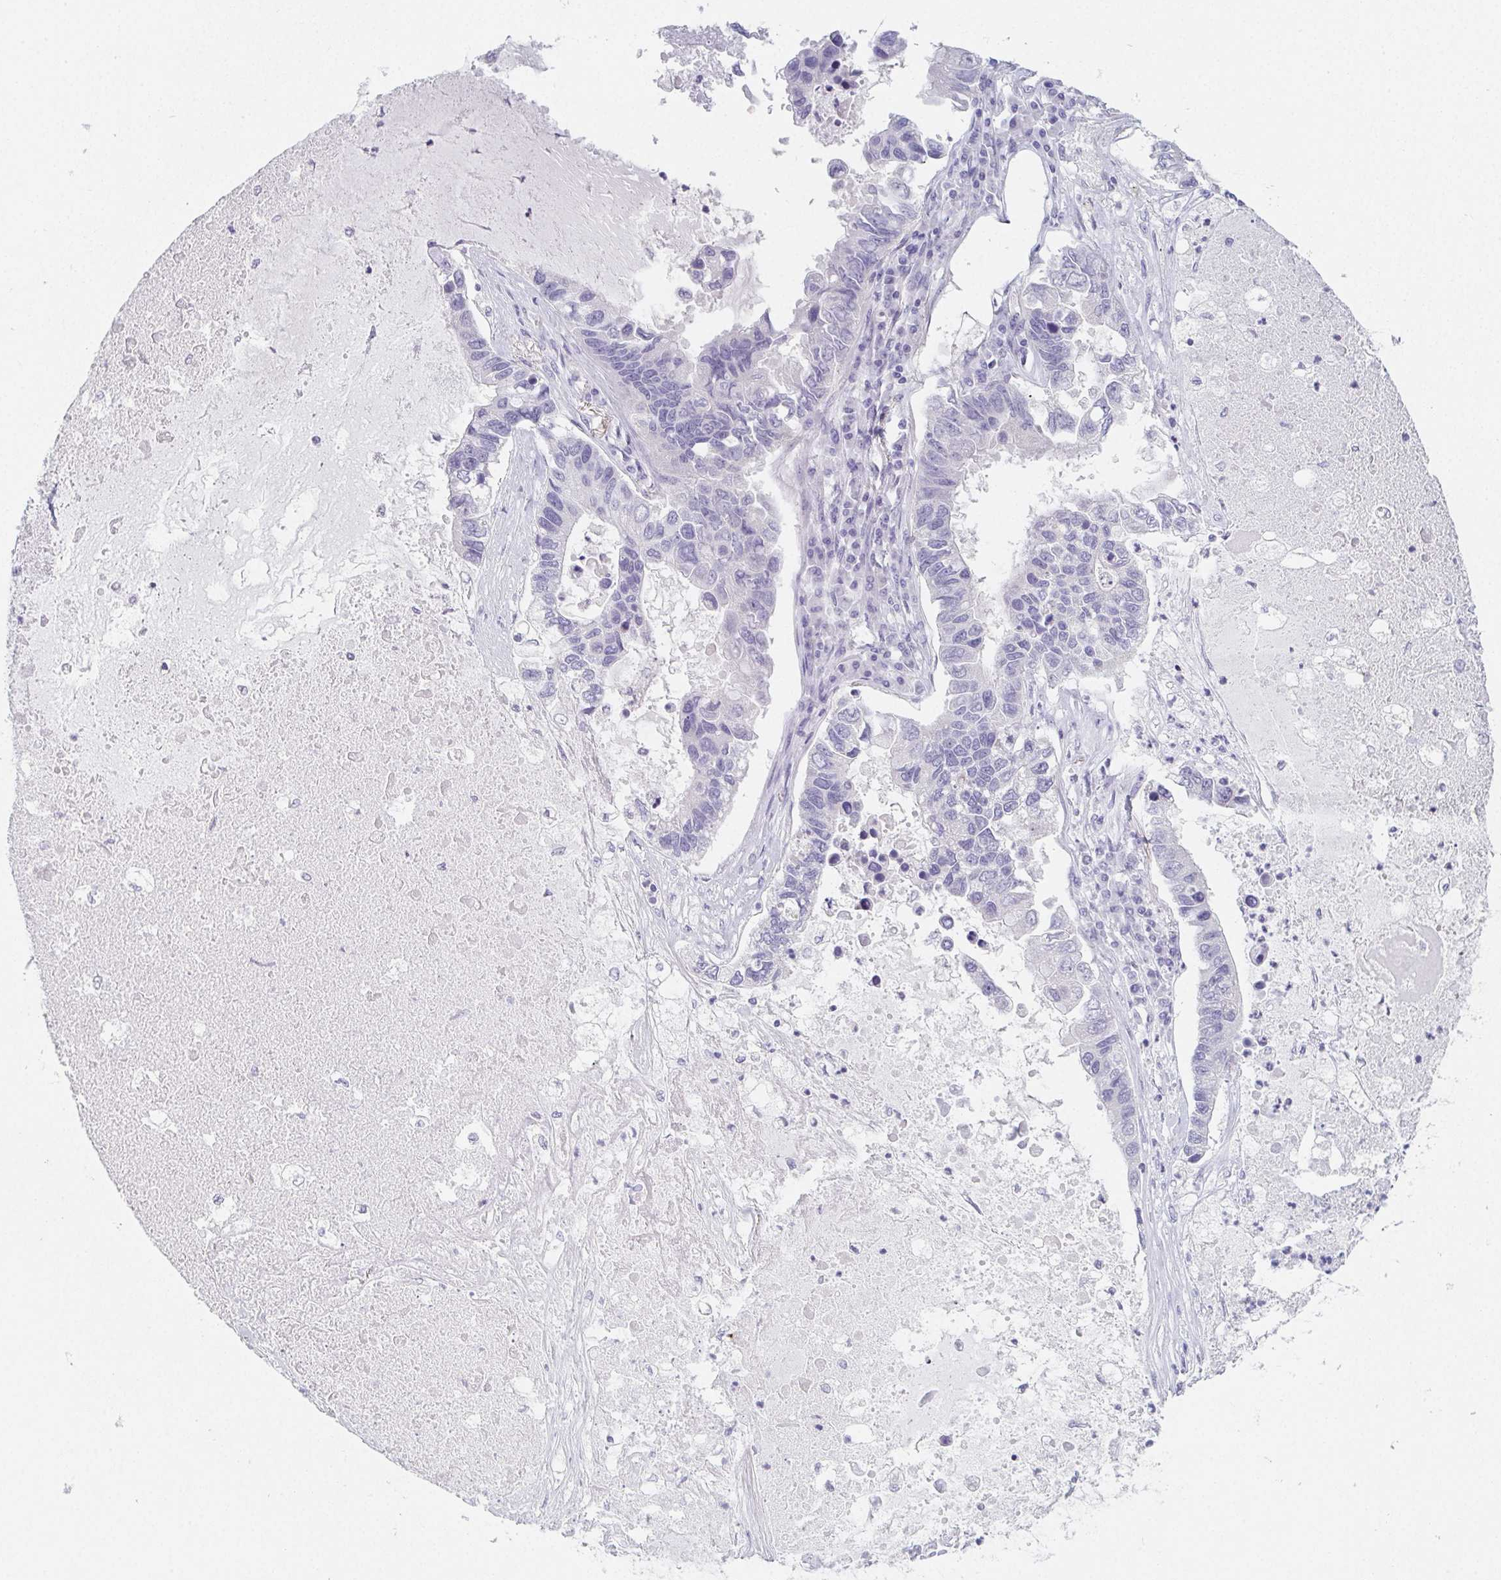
{"staining": {"intensity": "negative", "quantity": "none", "location": "none"}, "tissue": "lung cancer", "cell_type": "Tumor cells", "image_type": "cancer", "snomed": [{"axis": "morphology", "description": "Adenocarcinoma, NOS"}, {"axis": "topography", "description": "Bronchus"}, {"axis": "topography", "description": "Lung"}], "caption": "High power microscopy image of an immunohistochemistry histopathology image of lung cancer, revealing no significant positivity in tumor cells. (Stains: DAB (3,3'-diaminobenzidine) immunohistochemistry with hematoxylin counter stain, Microscopy: brightfield microscopy at high magnification).", "gene": "GLIPR1L1", "patient": {"sex": "female", "age": 51}}